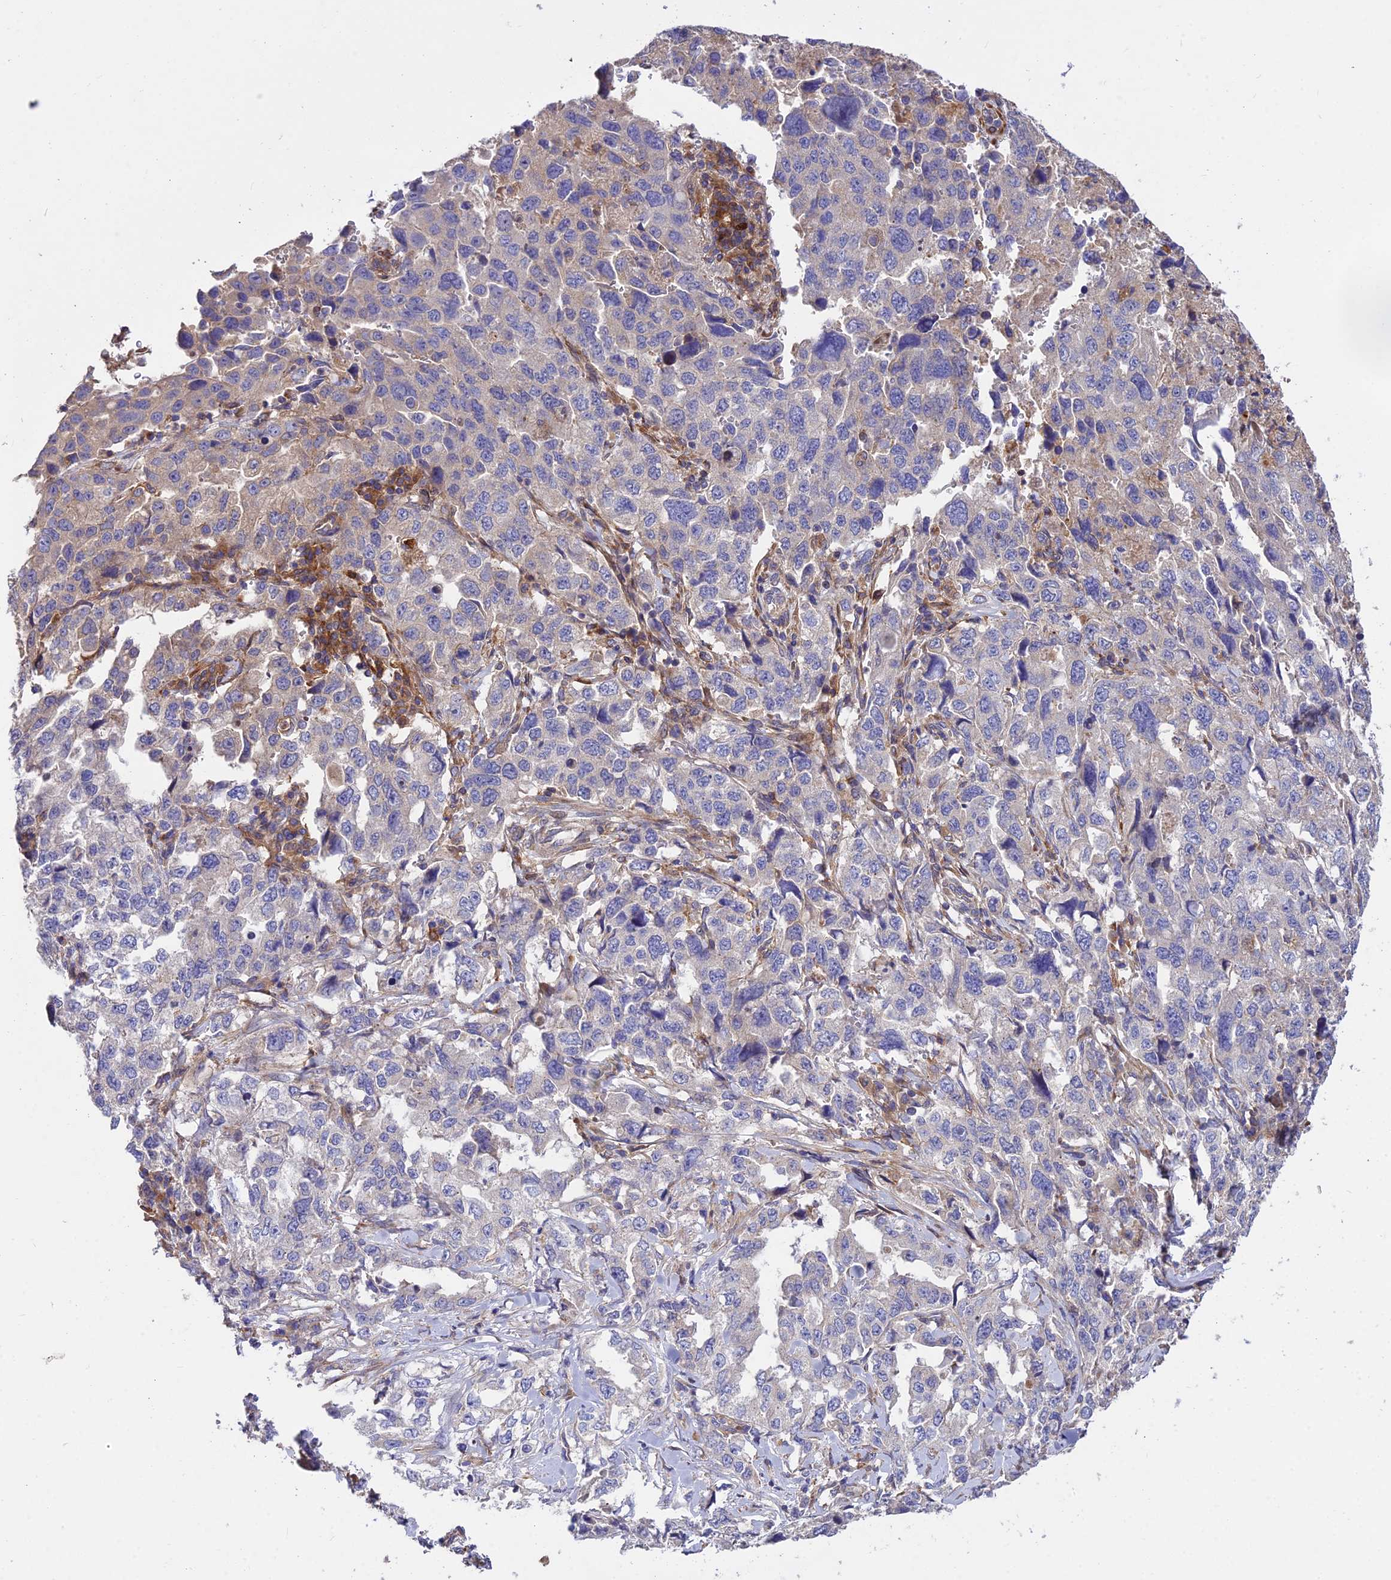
{"staining": {"intensity": "negative", "quantity": "none", "location": "none"}, "tissue": "lung cancer", "cell_type": "Tumor cells", "image_type": "cancer", "snomed": [{"axis": "morphology", "description": "Adenocarcinoma, NOS"}, {"axis": "topography", "description": "Lung"}], "caption": "Lung cancer (adenocarcinoma) stained for a protein using IHC reveals no expression tumor cells.", "gene": "ROCK1", "patient": {"sex": "female", "age": 51}}